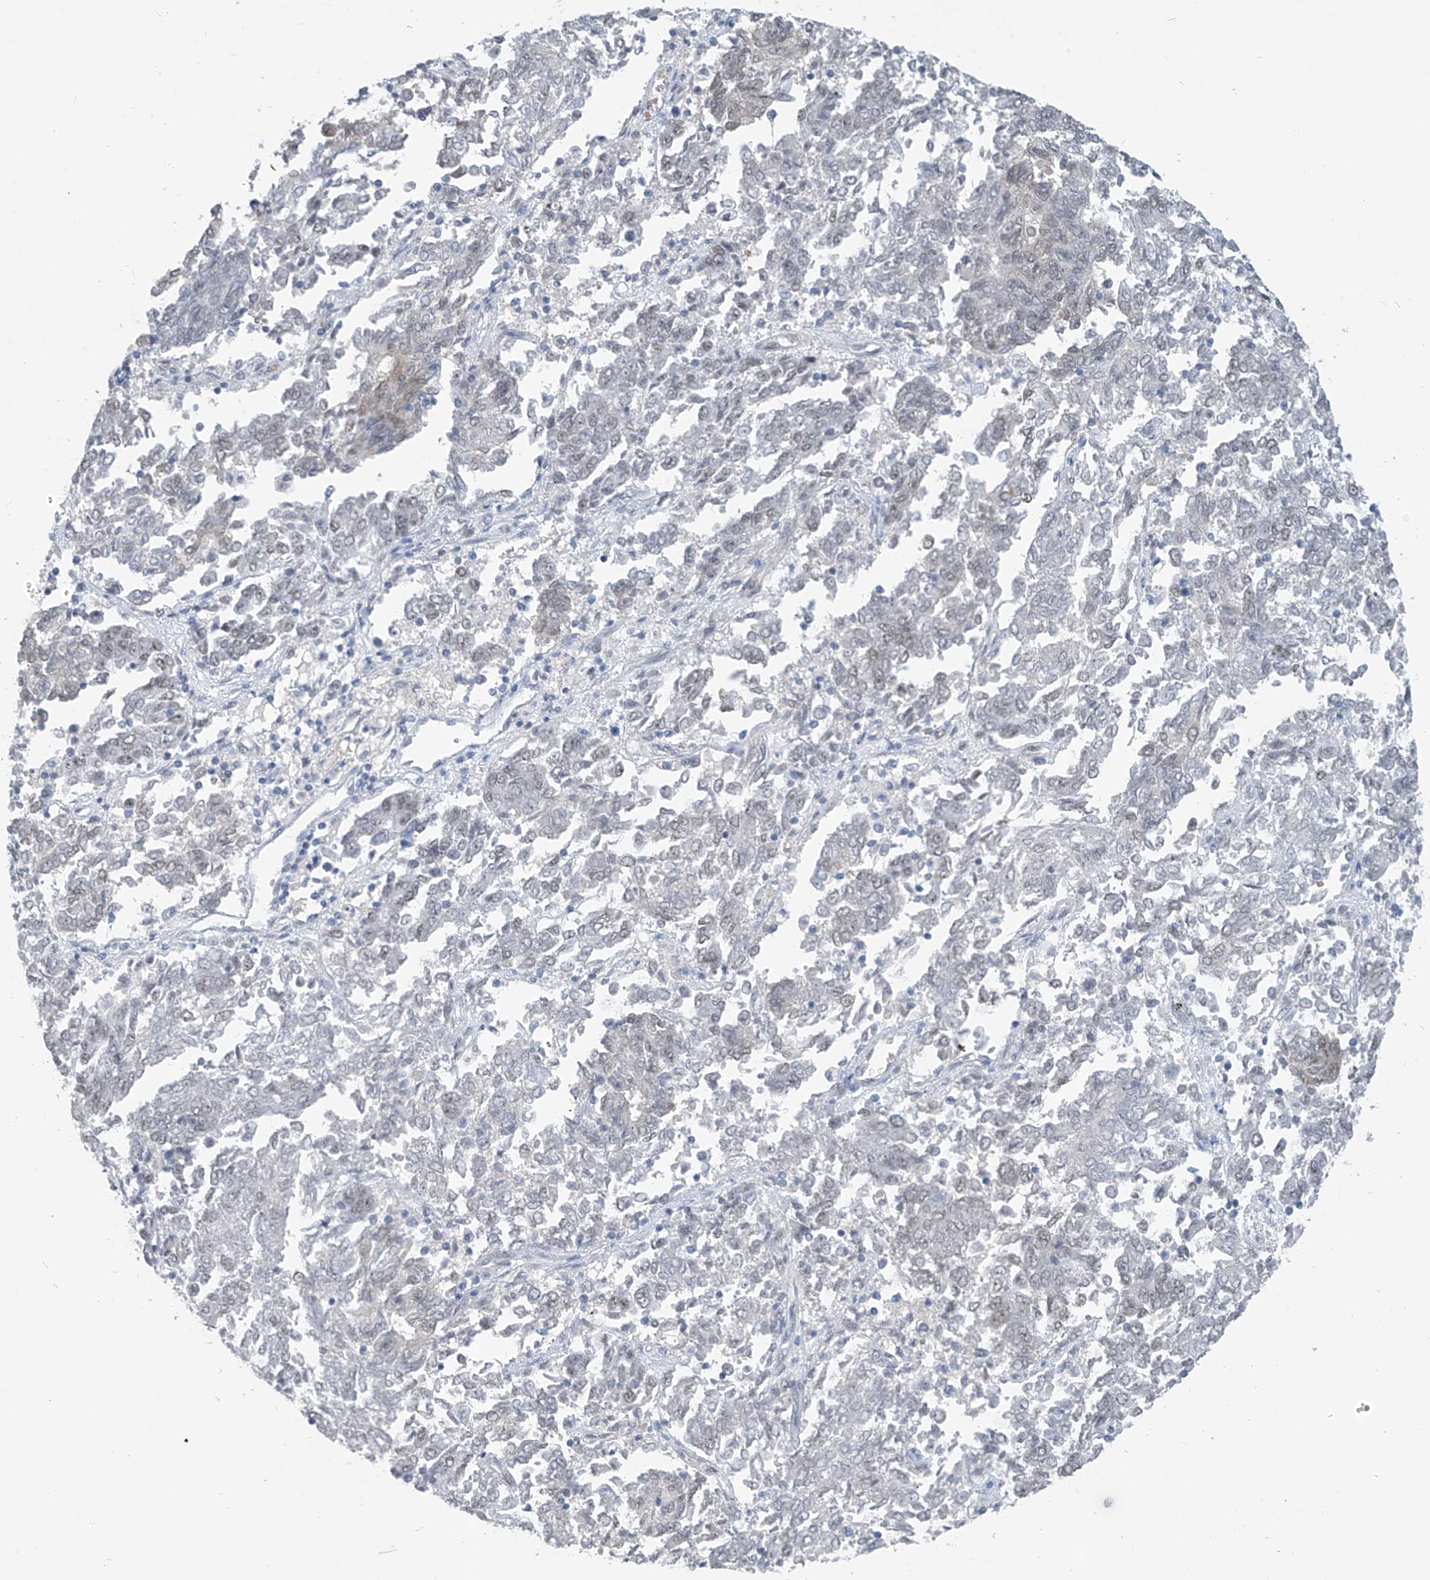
{"staining": {"intensity": "weak", "quantity": "<25%", "location": "nuclear"}, "tissue": "endometrial cancer", "cell_type": "Tumor cells", "image_type": "cancer", "snomed": [{"axis": "morphology", "description": "Adenocarcinoma, NOS"}, {"axis": "topography", "description": "Endometrium"}], "caption": "High magnification brightfield microscopy of endometrial cancer stained with DAB (3,3'-diaminobenzidine) (brown) and counterstained with hematoxylin (blue): tumor cells show no significant positivity.", "gene": "MCM9", "patient": {"sex": "female", "age": 80}}